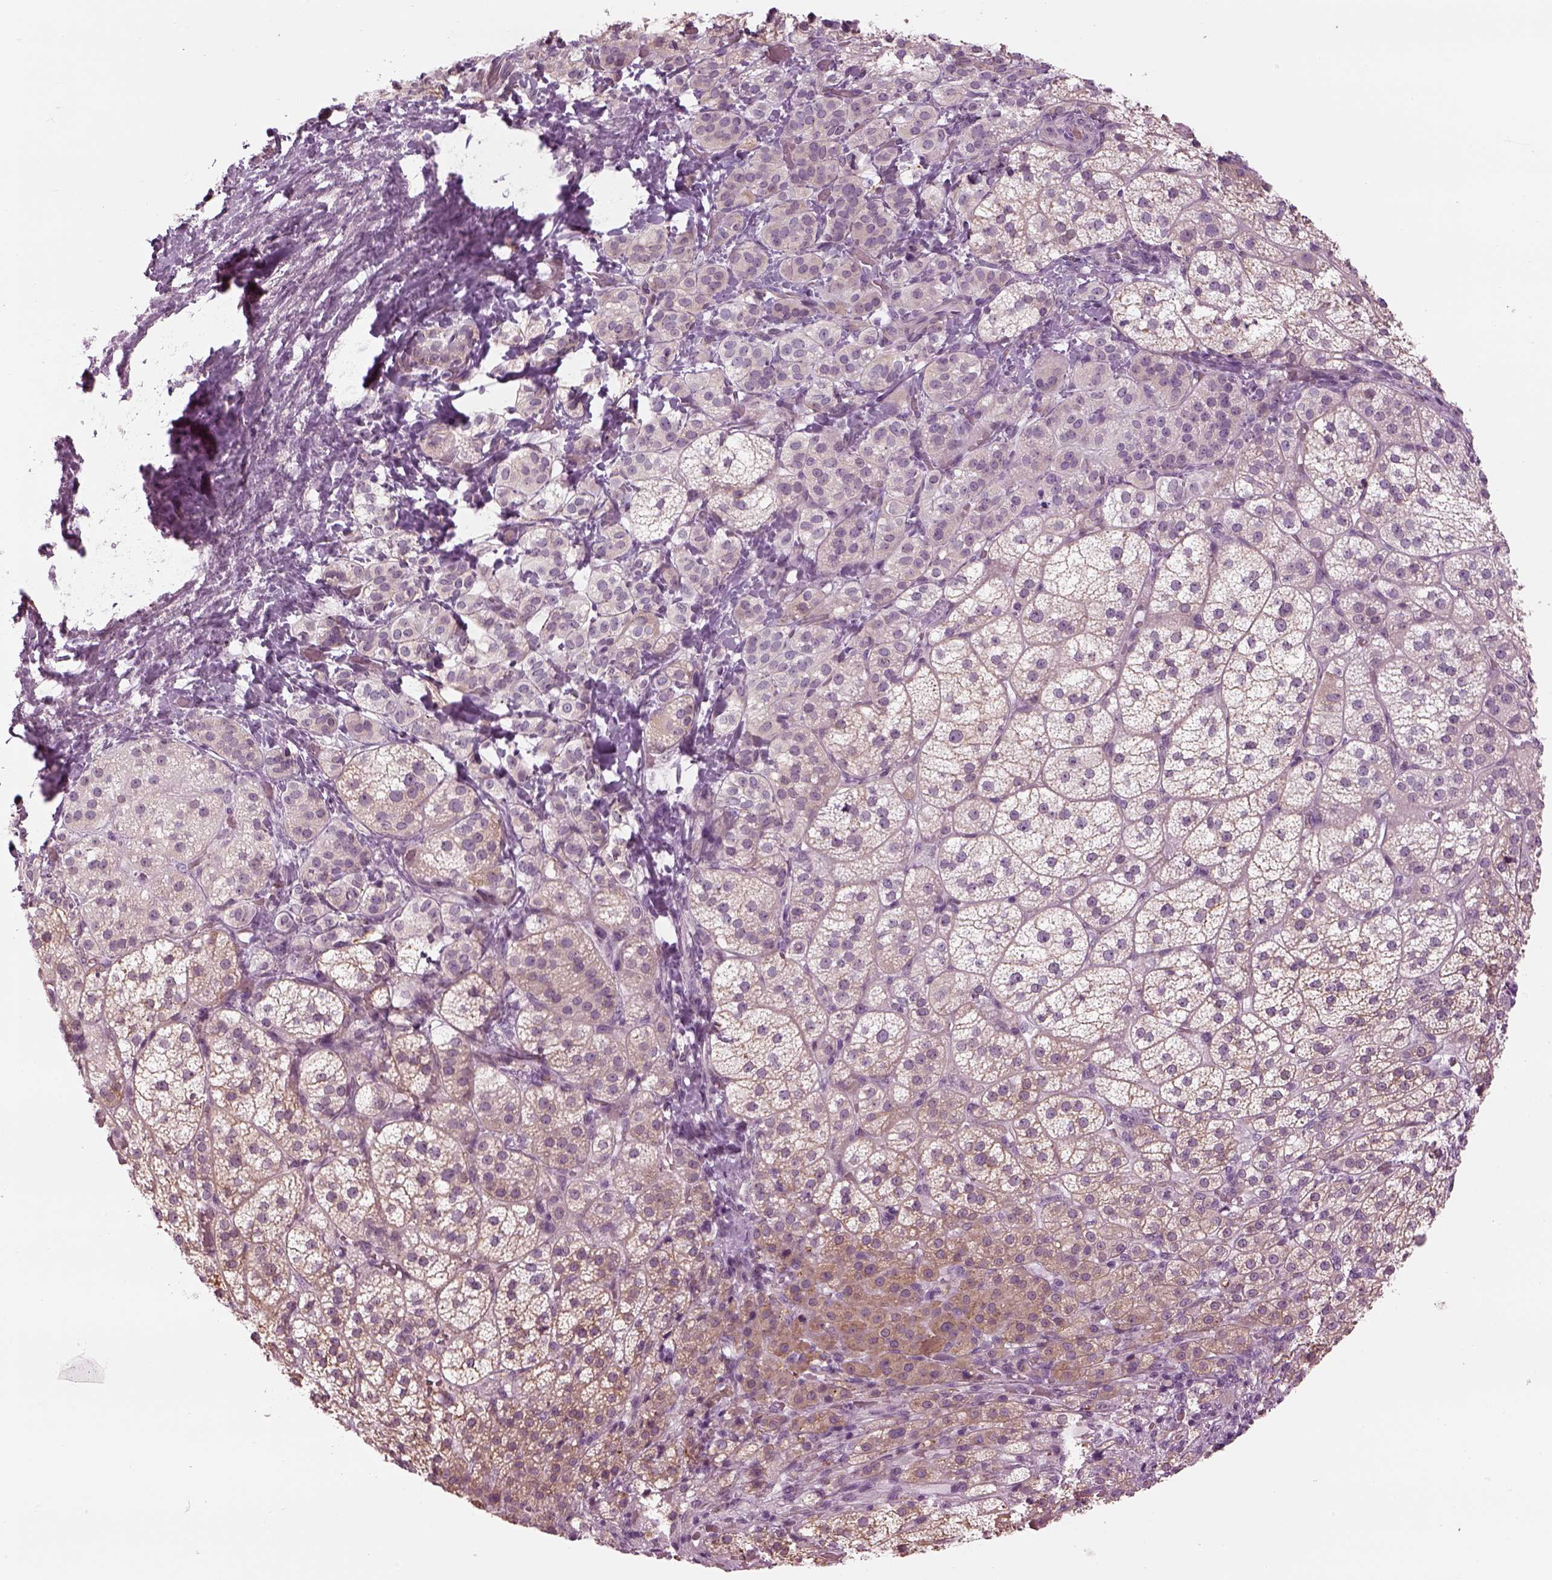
{"staining": {"intensity": "moderate", "quantity": "25%-75%", "location": "cytoplasmic/membranous"}, "tissue": "adrenal gland", "cell_type": "Glandular cells", "image_type": "normal", "snomed": [{"axis": "morphology", "description": "Normal tissue, NOS"}, {"axis": "topography", "description": "Adrenal gland"}], "caption": "Protein expression analysis of unremarkable adrenal gland shows moderate cytoplasmic/membranous staining in about 25%-75% of glandular cells. (brown staining indicates protein expression, while blue staining denotes nuclei).", "gene": "LRRIQ3", "patient": {"sex": "female", "age": 60}}